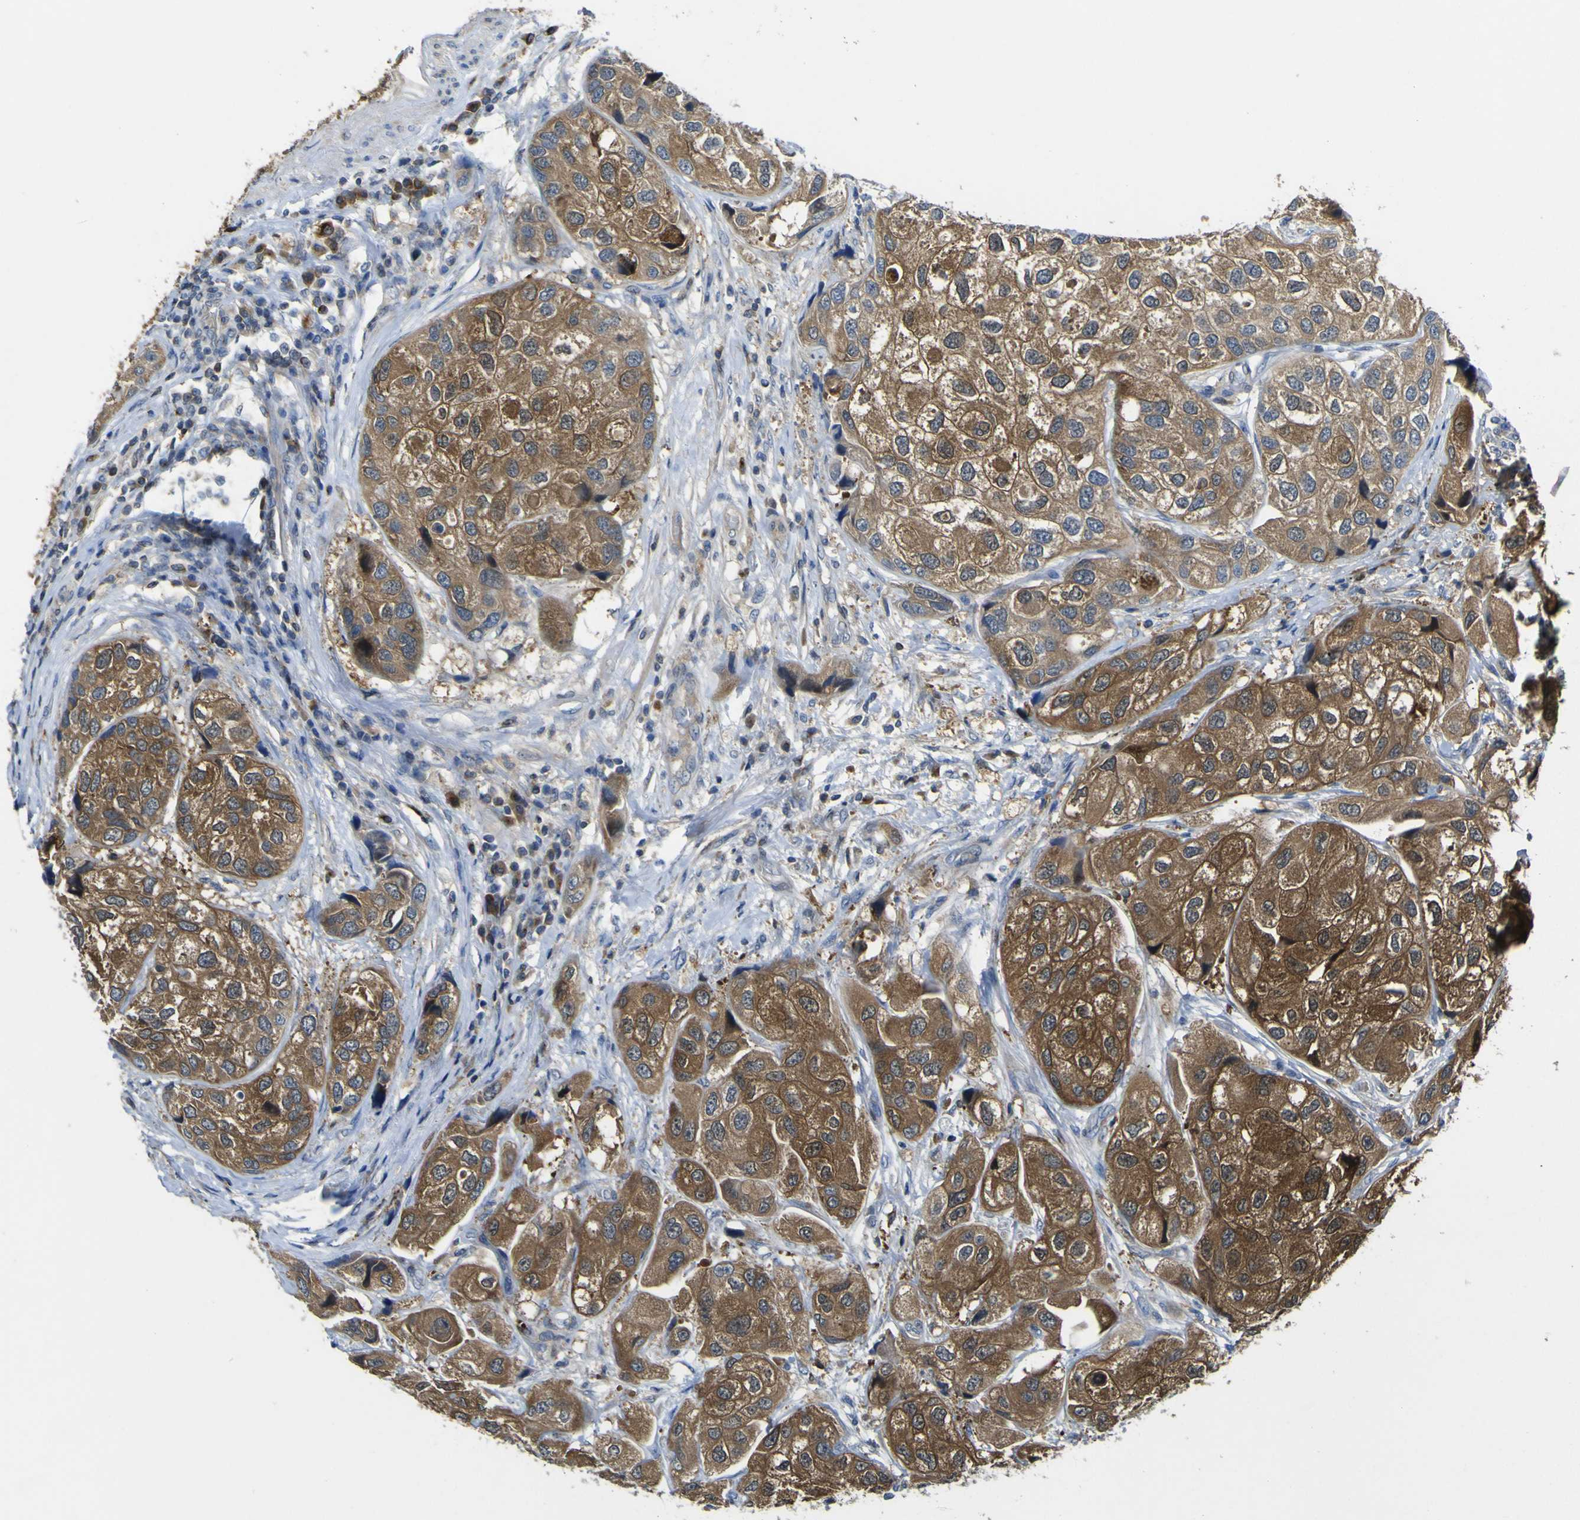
{"staining": {"intensity": "strong", "quantity": "25%-75%", "location": "cytoplasmic/membranous"}, "tissue": "urothelial cancer", "cell_type": "Tumor cells", "image_type": "cancer", "snomed": [{"axis": "morphology", "description": "Urothelial carcinoma, High grade"}, {"axis": "topography", "description": "Urinary bladder"}], "caption": "Protein staining displays strong cytoplasmic/membranous expression in approximately 25%-75% of tumor cells in urothelial cancer.", "gene": "EML2", "patient": {"sex": "female", "age": 64}}